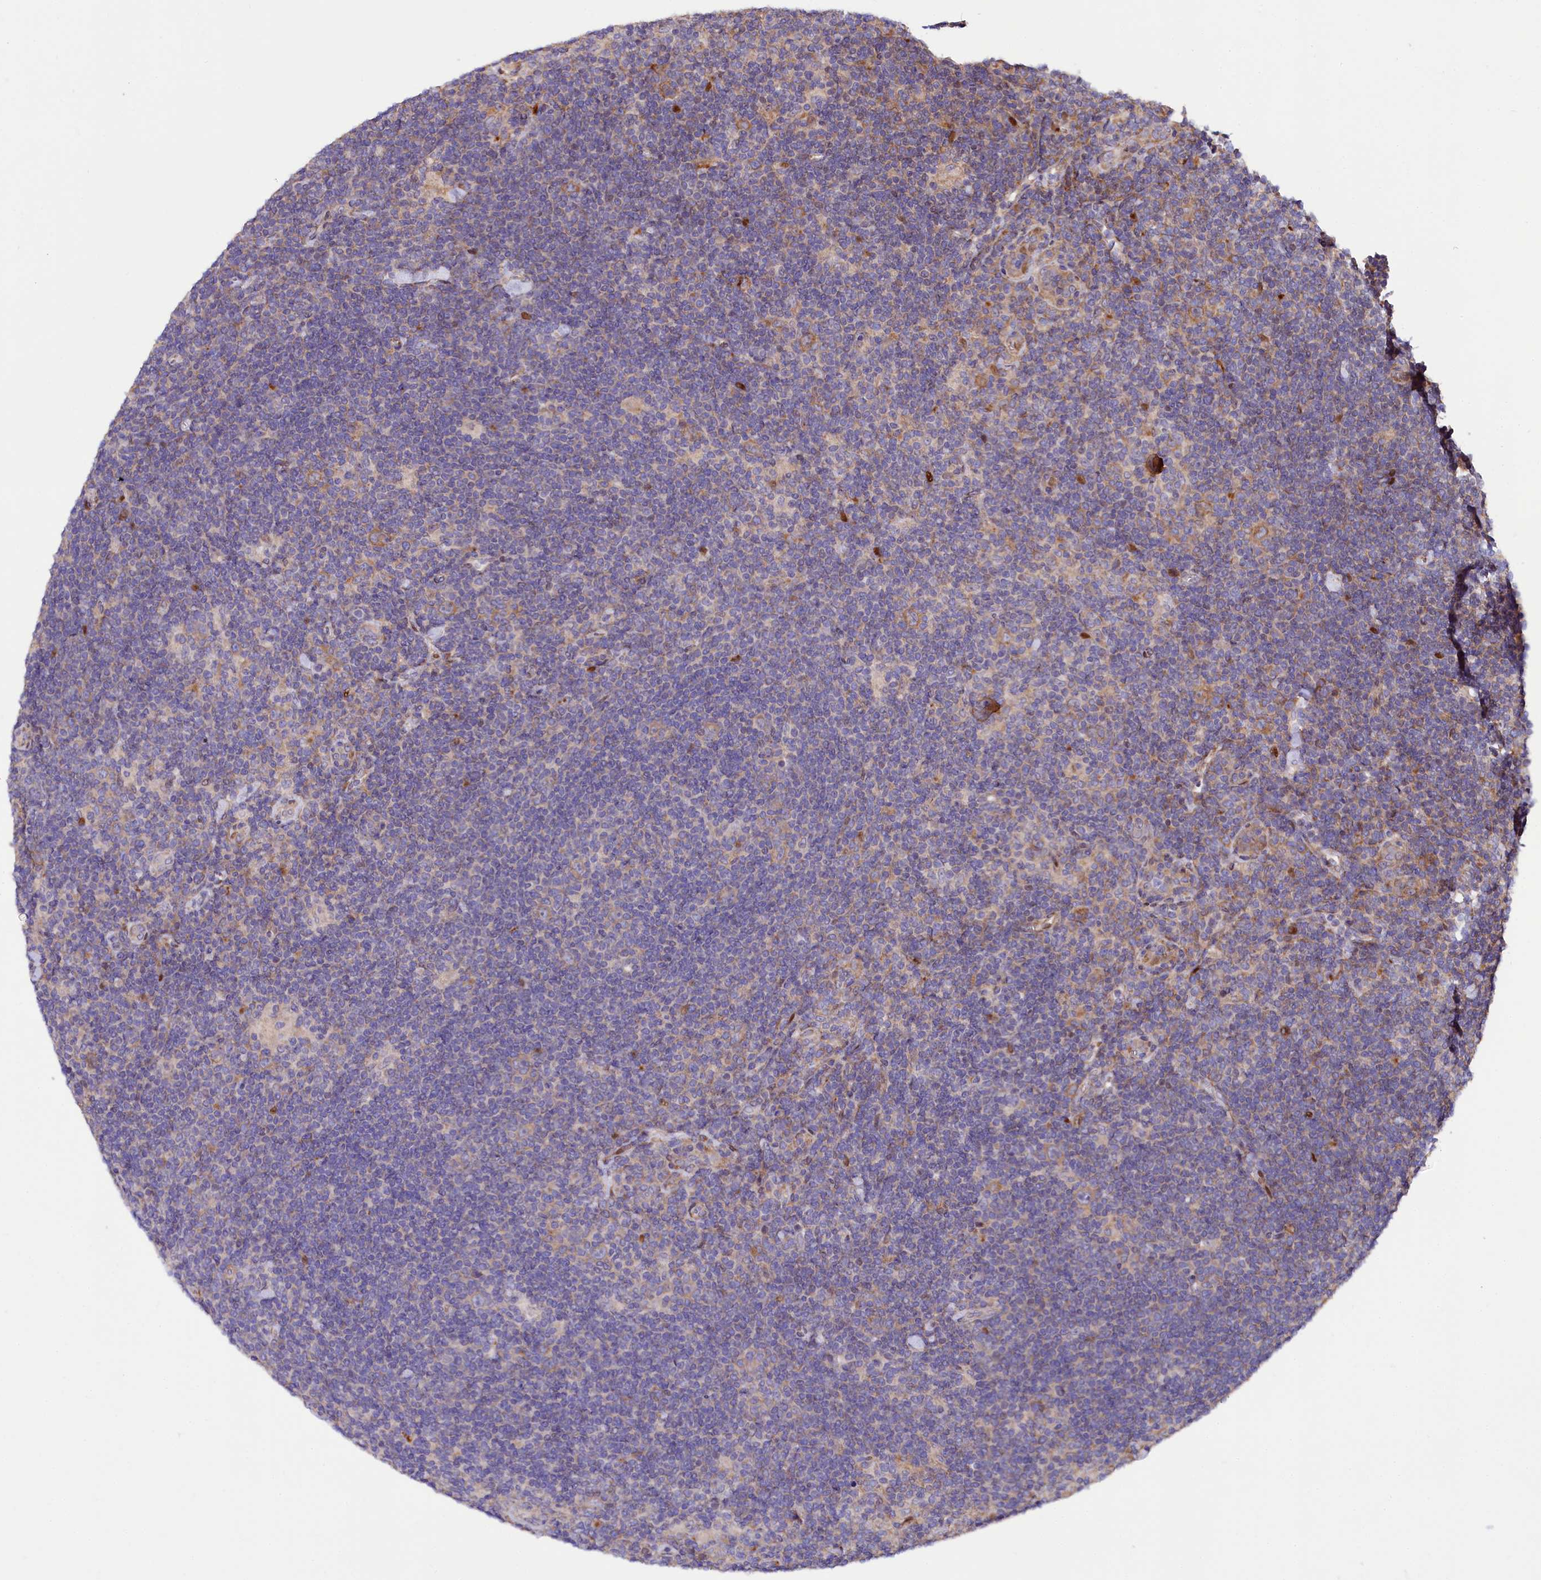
{"staining": {"intensity": "moderate", "quantity": ">75%", "location": "cytoplasmic/membranous"}, "tissue": "lymphoma", "cell_type": "Tumor cells", "image_type": "cancer", "snomed": [{"axis": "morphology", "description": "Hodgkin's disease, NOS"}, {"axis": "topography", "description": "Lymph node"}], "caption": "Lymphoma was stained to show a protein in brown. There is medium levels of moderate cytoplasmic/membranous positivity in approximately >75% of tumor cells. The protein is shown in brown color, while the nuclei are stained blue.", "gene": "PDZRN3", "patient": {"sex": "female", "age": 57}}